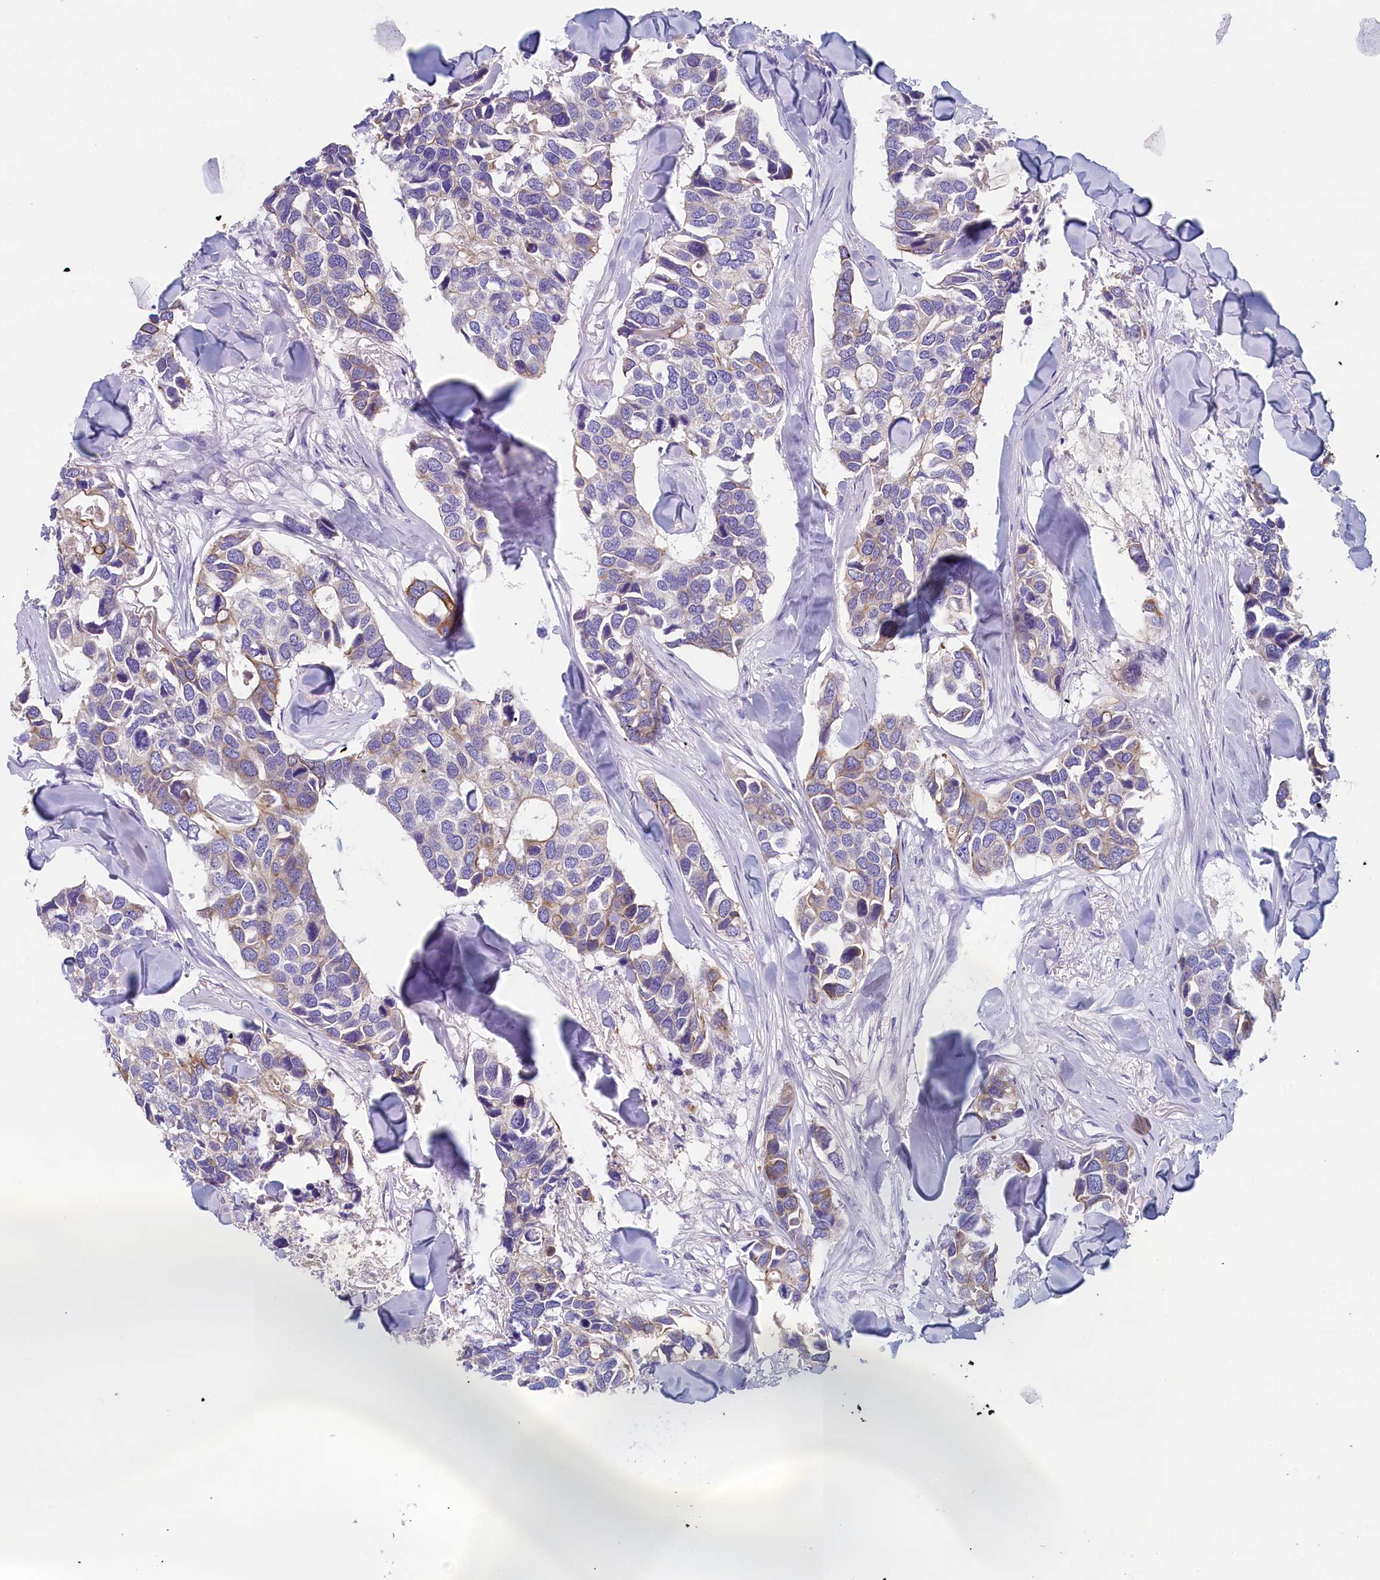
{"staining": {"intensity": "weak", "quantity": "<25%", "location": "cytoplasmic/membranous"}, "tissue": "breast cancer", "cell_type": "Tumor cells", "image_type": "cancer", "snomed": [{"axis": "morphology", "description": "Duct carcinoma"}, {"axis": "topography", "description": "Breast"}], "caption": "High power microscopy histopathology image of an immunohistochemistry image of breast cancer (invasive ductal carcinoma), revealing no significant positivity in tumor cells.", "gene": "GUCA1C", "patient": {"sex": "female", "age": 83}}